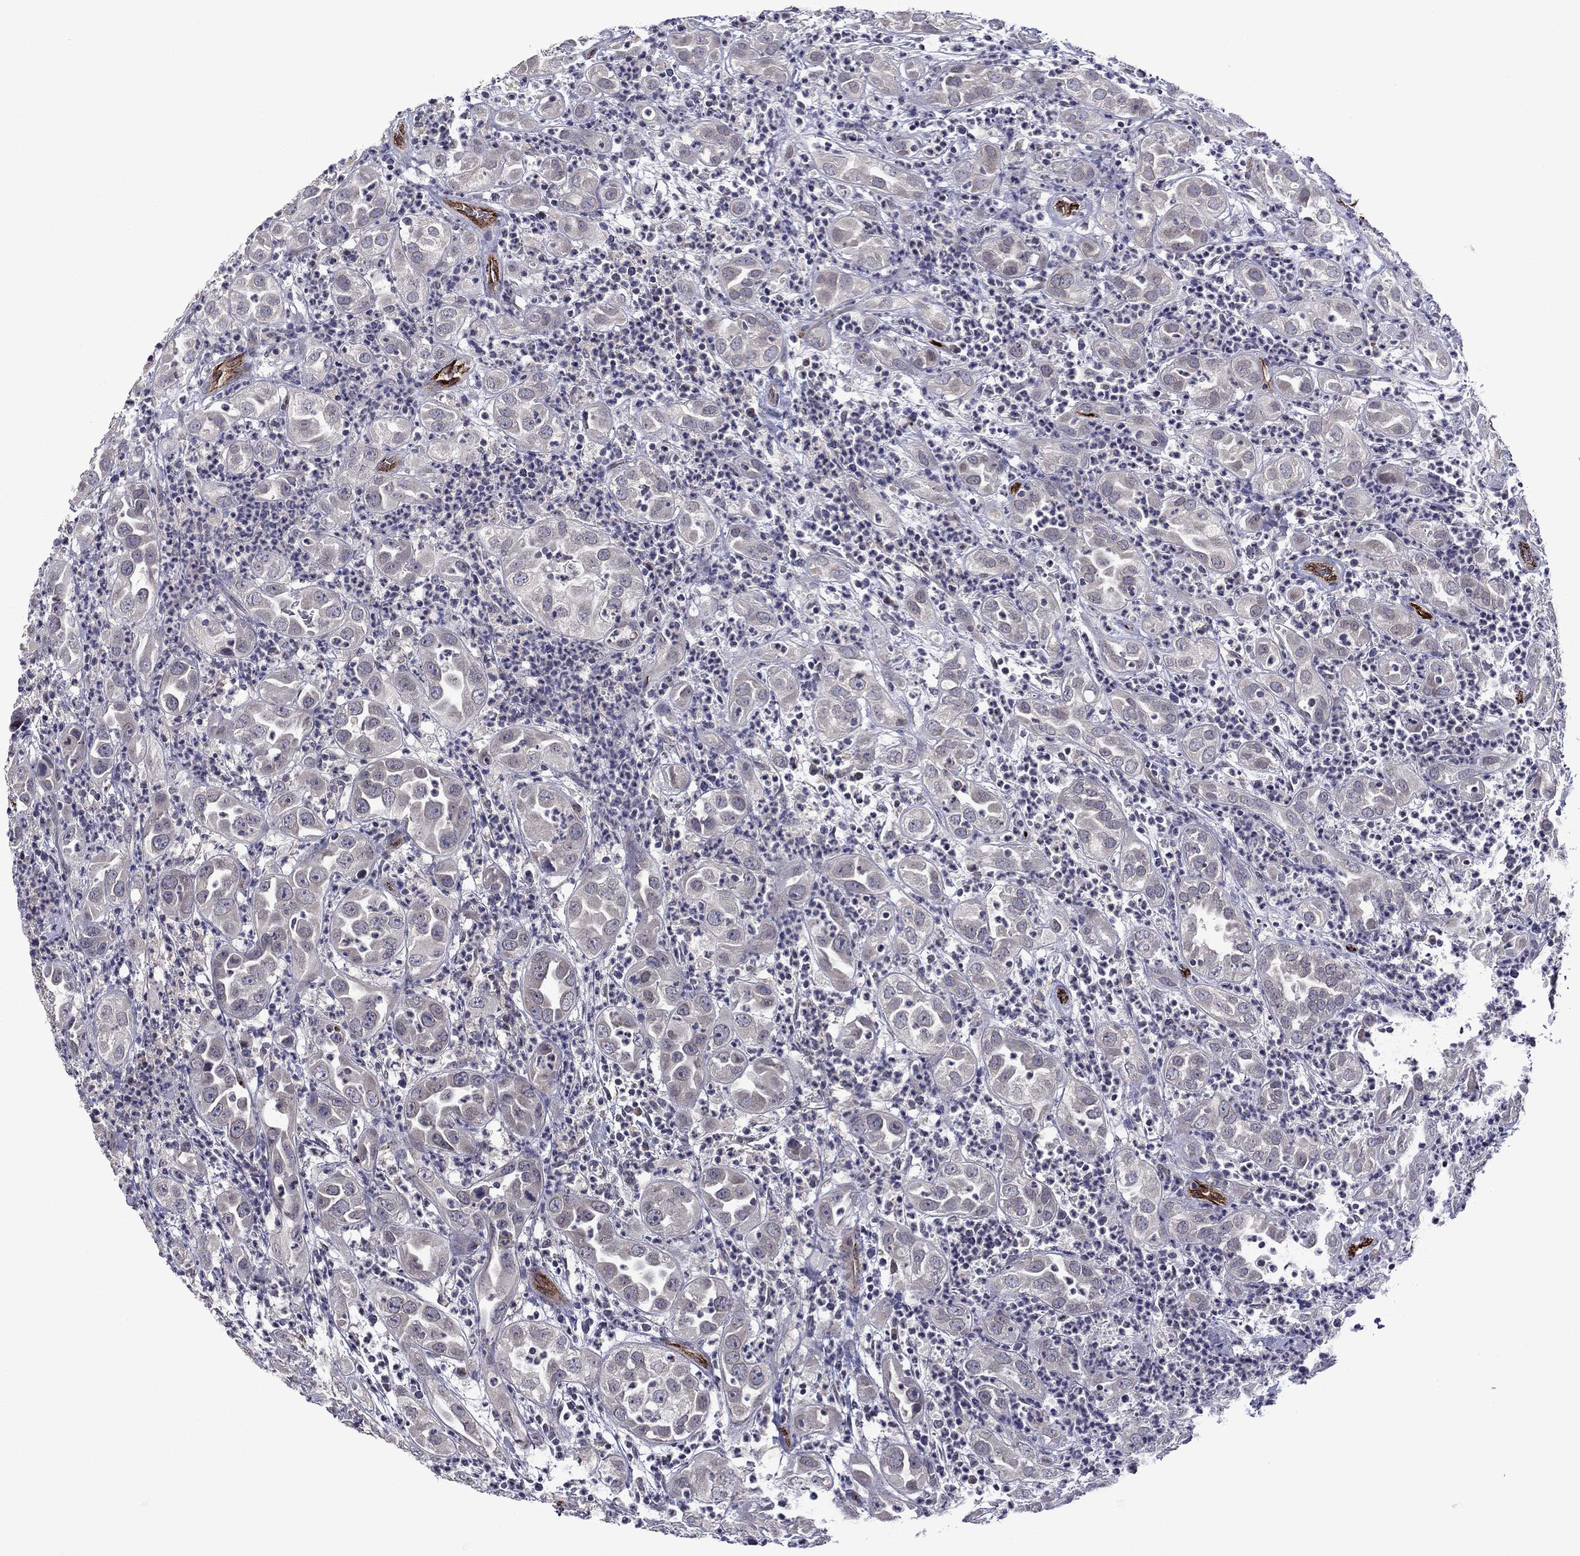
{"staining": {"intensity": "negative", "quantity": "none", "location": "none"}, "tissue": "urothelial cancer", "cell_type": "Tumor cells", "image_type": "cancer", "snomed": [{"axis": "morphology", "description": "Urothelial carcinoma, High grade"}, {"axis": "topography", "description": "Urinary bladder"}], "caption": "High magnification brightfield microscopy of urothelial cancer stained with DAB (3,3'-diaminobenzidine) (brown) and counterstained with hematoxylin (blue): tumor cells show no significant expression.", "gene": "SLITRK1", "patient": {"sex": "female", "age": 41}}